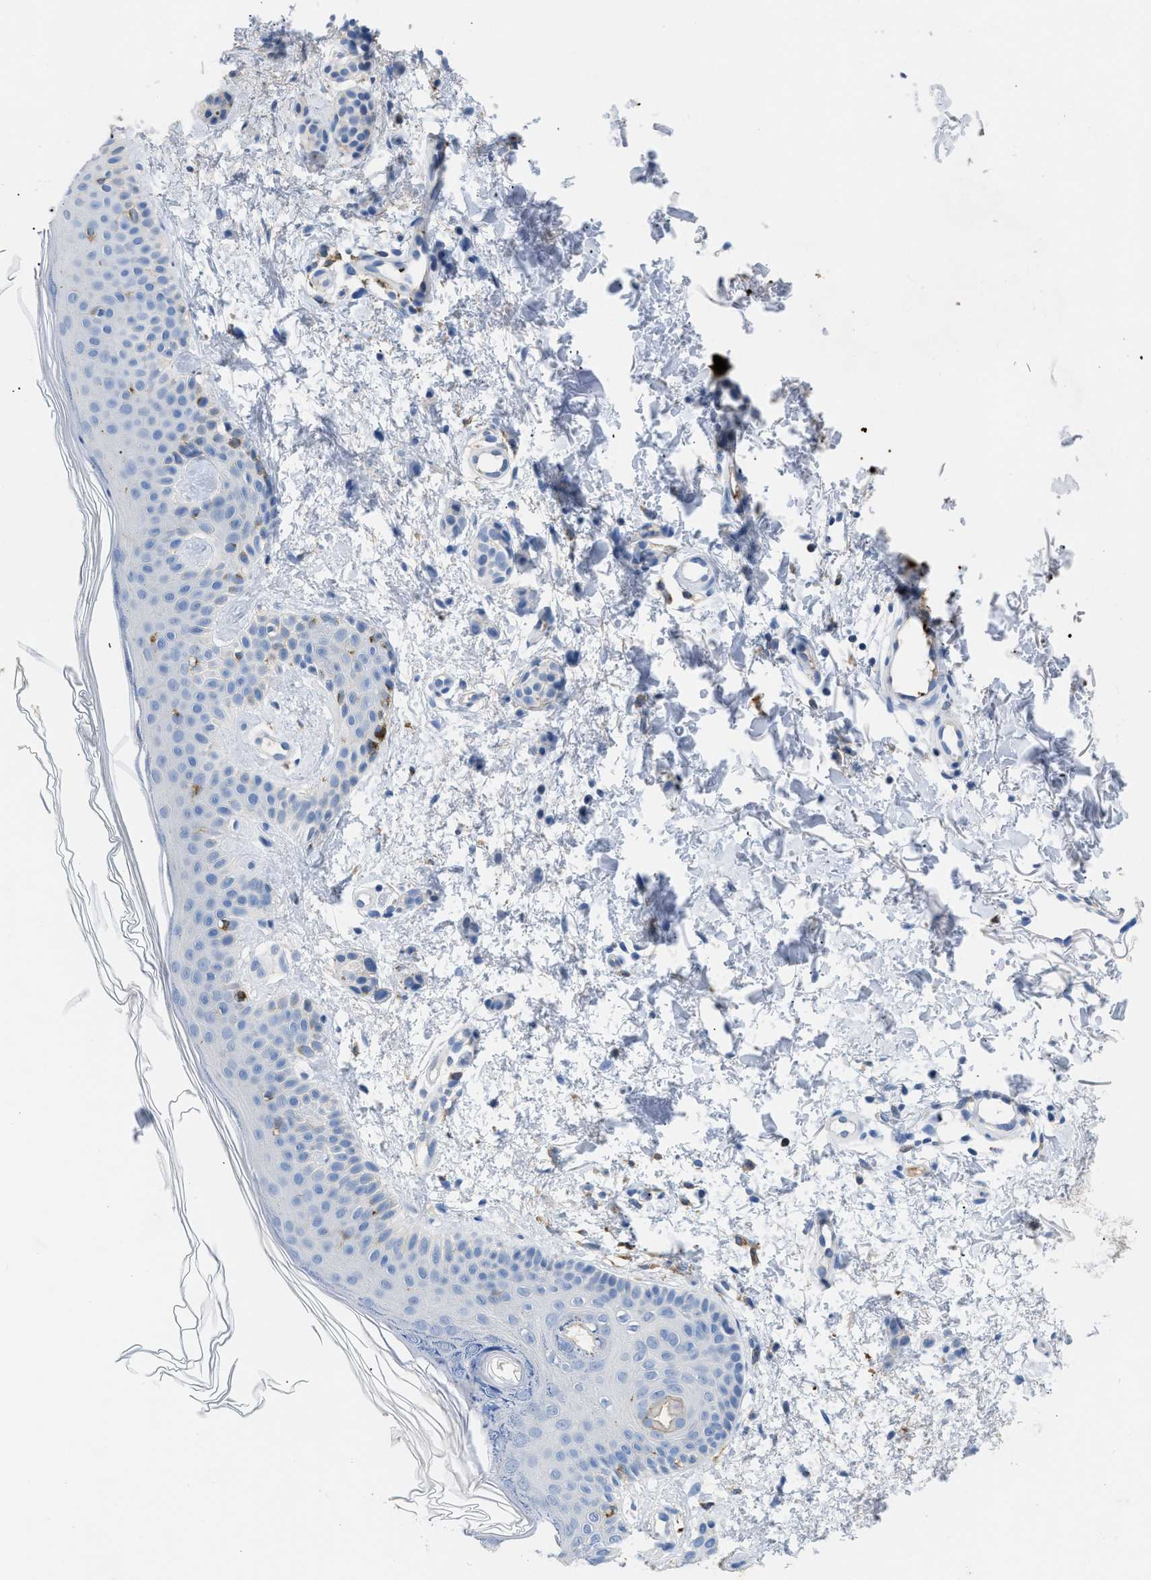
{"staining": {"intensity": "negative", "quantity": "none", "location": "none"}, "tissue": "skin", "cell_type": "Fibroblasts", "image_type": "normal", "snomed": [{"axis": "morphology", "description": "Normal tissue, NOS"}, {"axis": "morphology", "description": "Malignant melanoma, NOS"}, {"axis": "topography", "description": "Skin"}], "caption": "A high-resolution photomicrograph shows immunohistochemistry staining of unremarkable skin, which displays no significant expression in fibroblasts.", "gene": "FGF18", "patient": {"sex": "male", "age": 83}}